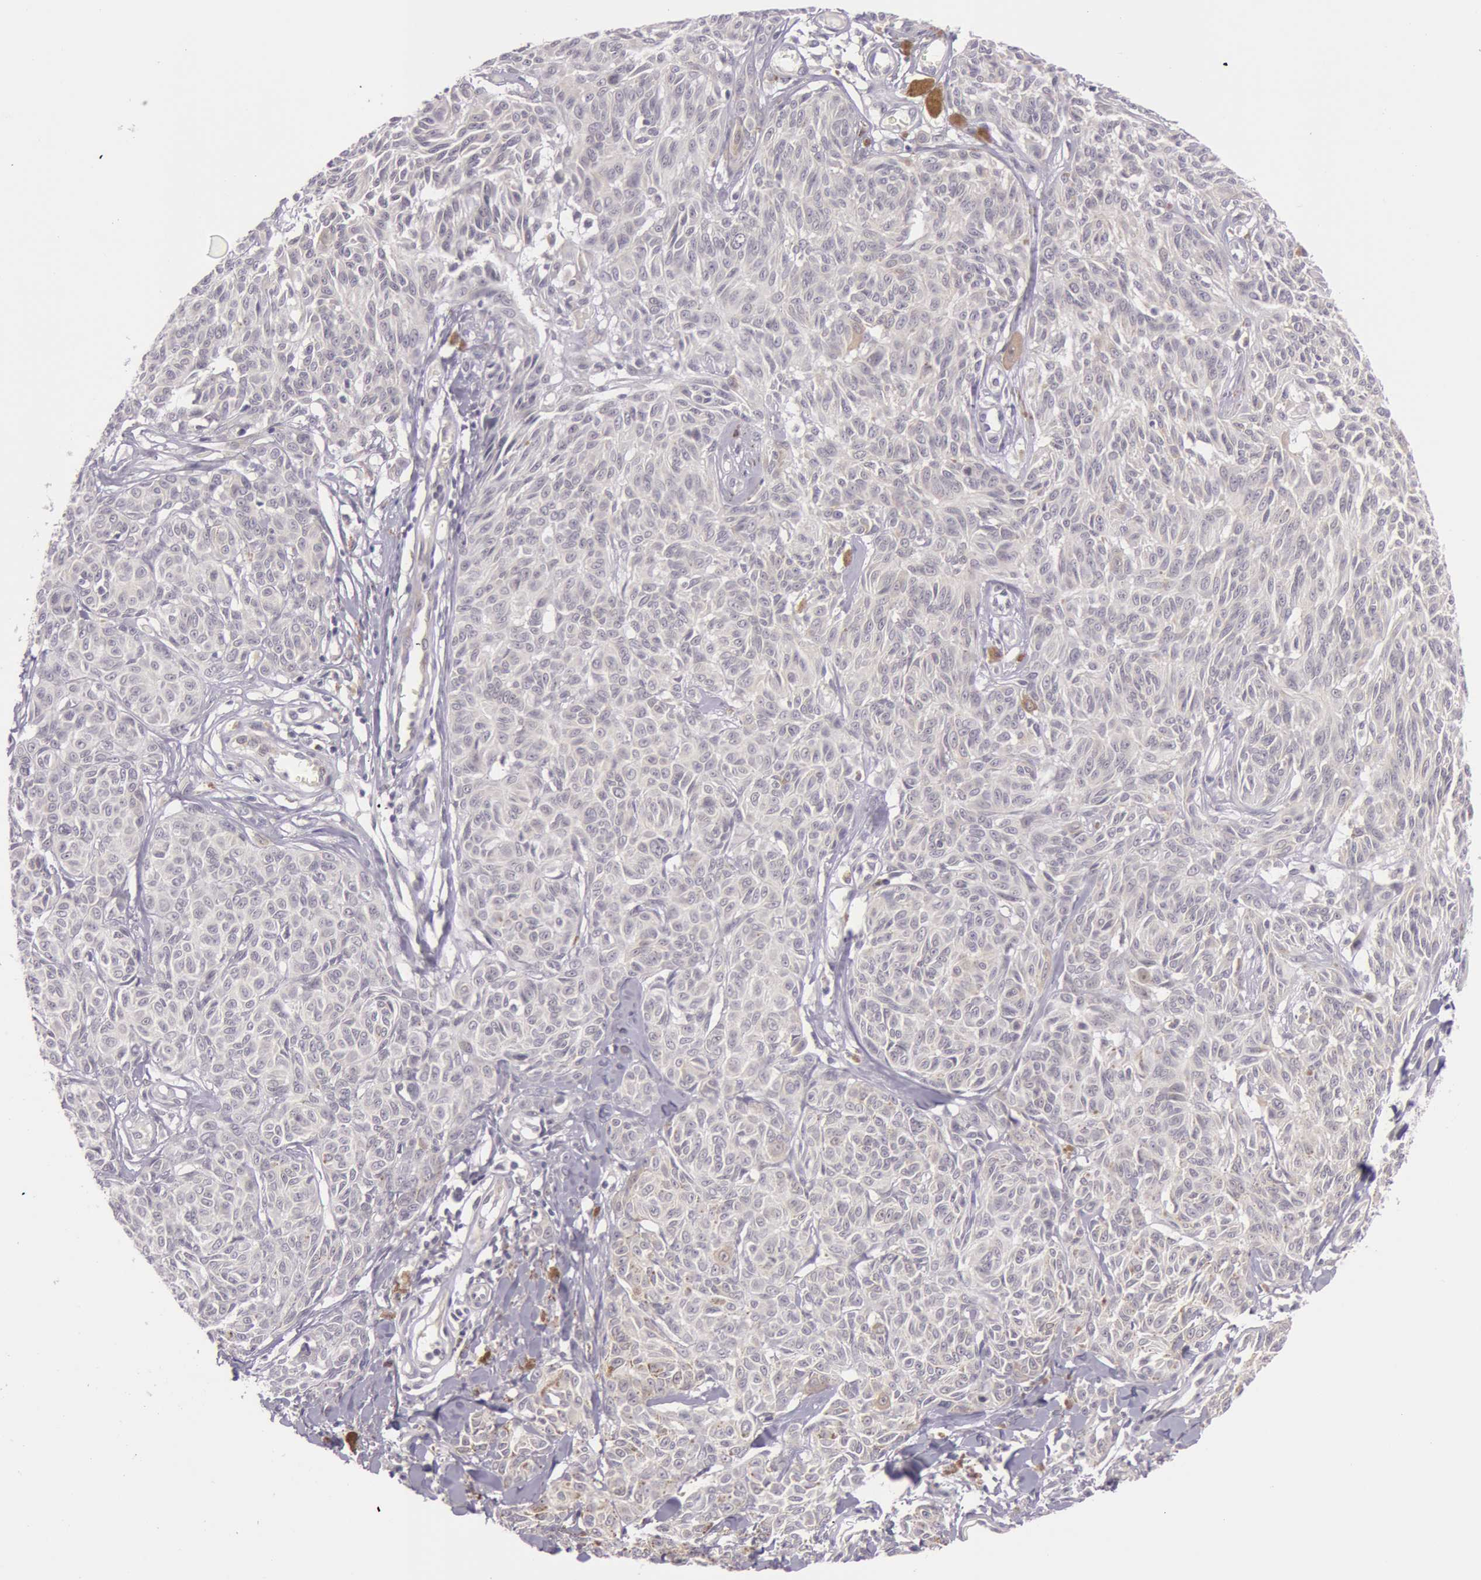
{"staining": {"intensity": "negative", "quantity": "none", "location": "none"}, "tissue": "melanoma", "cell_type": "Tumor cells", "image_type": "cancer", "snomed": [{"axis": "morphology", "description": "Malignant melanoma, NOS"}, {"axis": "topography", "description": "Skin"}], "caption": "Tumor cells show no significant expression in melanoma.", "gene": "RBMY1F", "patient": {"sex": "female", "age": 77}}